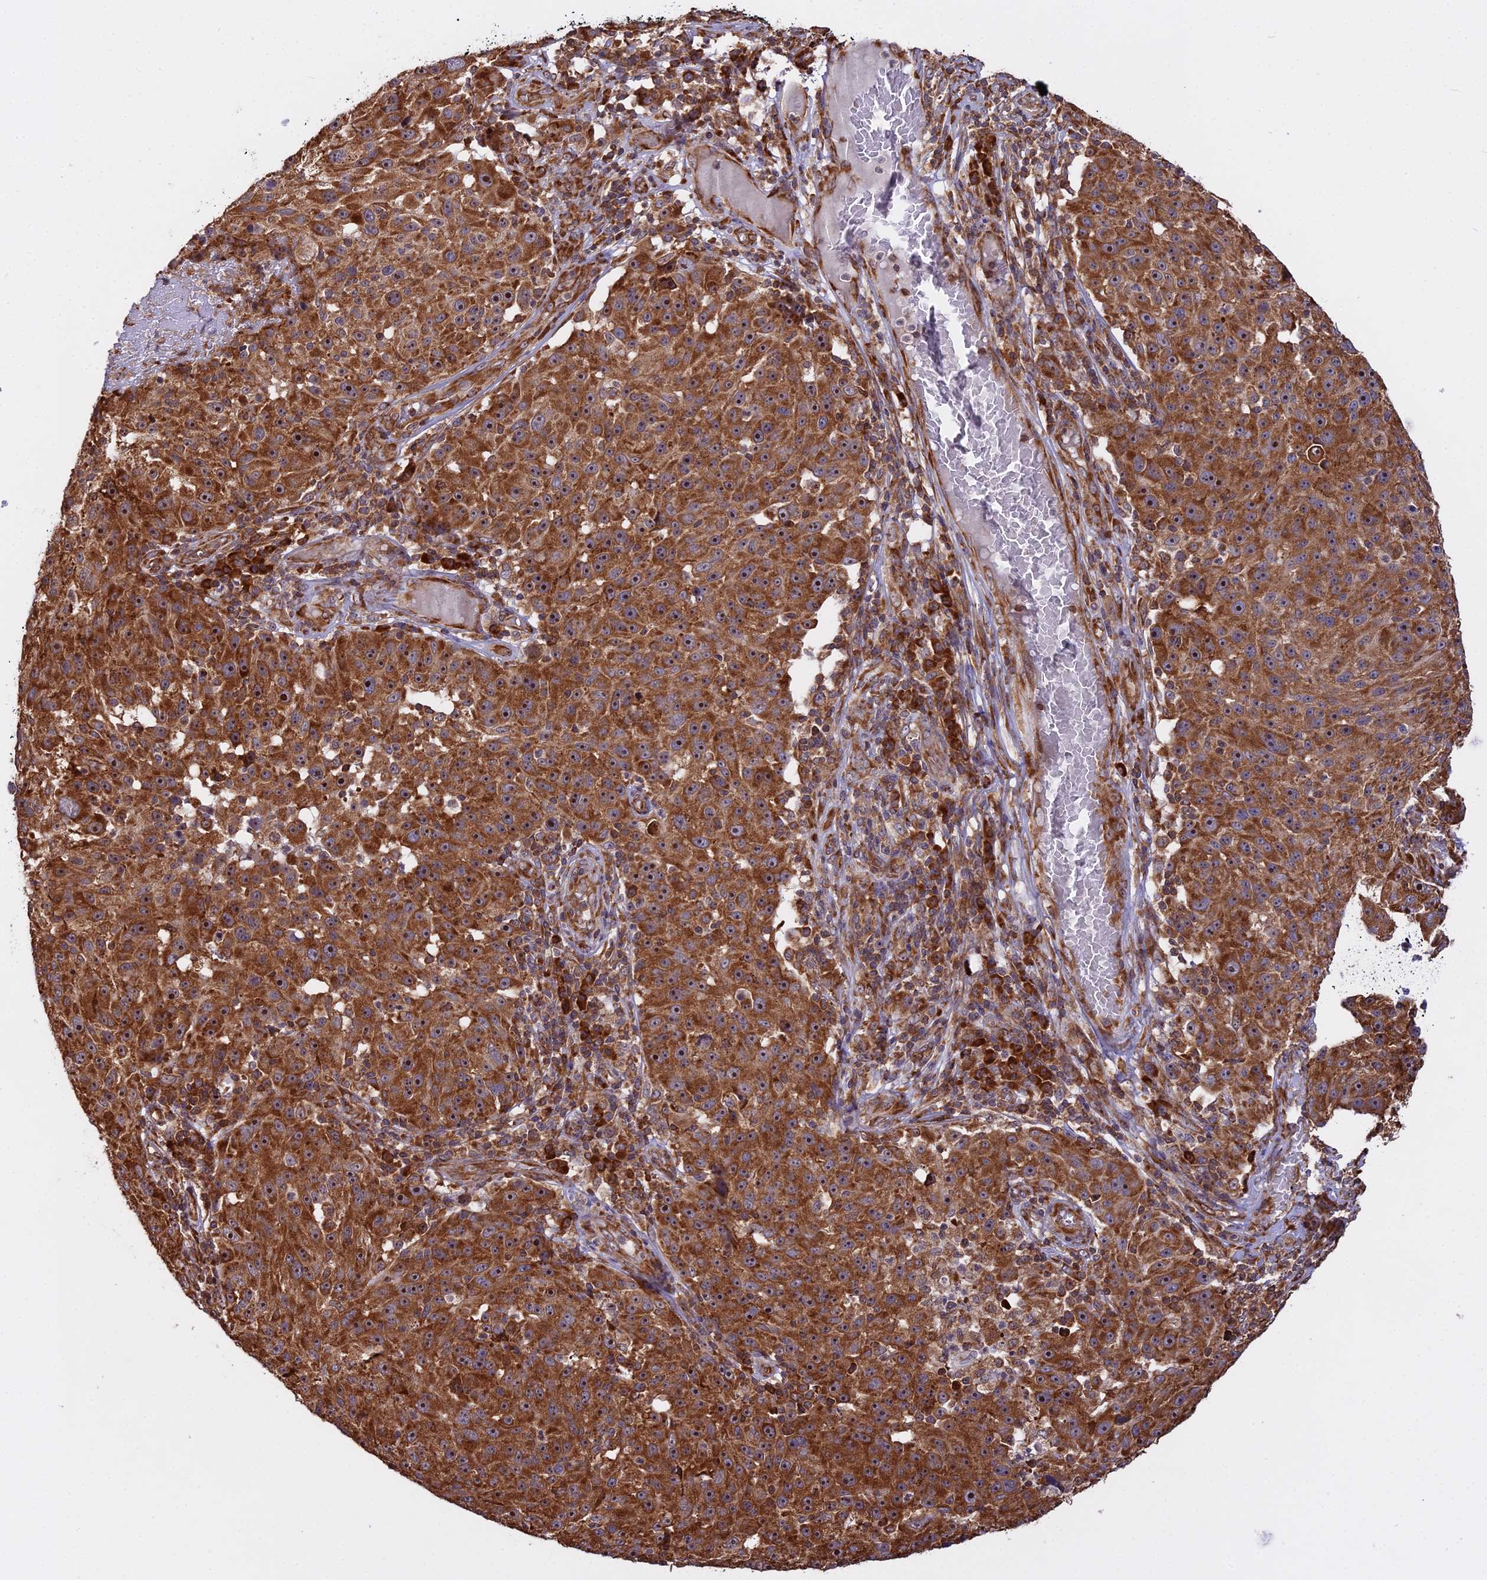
{"staining": {"intensity": "strong", "quantity": ">75%", "location": "cytoplasmic/membranous"}, "tissue": "melanoma", "cell_type": "Tumor cells", "image_type": "cancer", "snomed": [{"axis": "morphology", "description": "Malignant melanoma, NOS"}, {"axis": "topography", "description": "Skin"}], "caption": "Protein staining reveals strong cytoplasmic/membranous positivity in about >75% of tumor cells in melanoma. The protein is stained brown, and the nuclei are stained in blue (DAB (3,3'-diaminobenzidine) IHC with brightfield microscopy, high magnification).", "gene": "RPL26", "patient": {"sex": "male", "age": 53}}